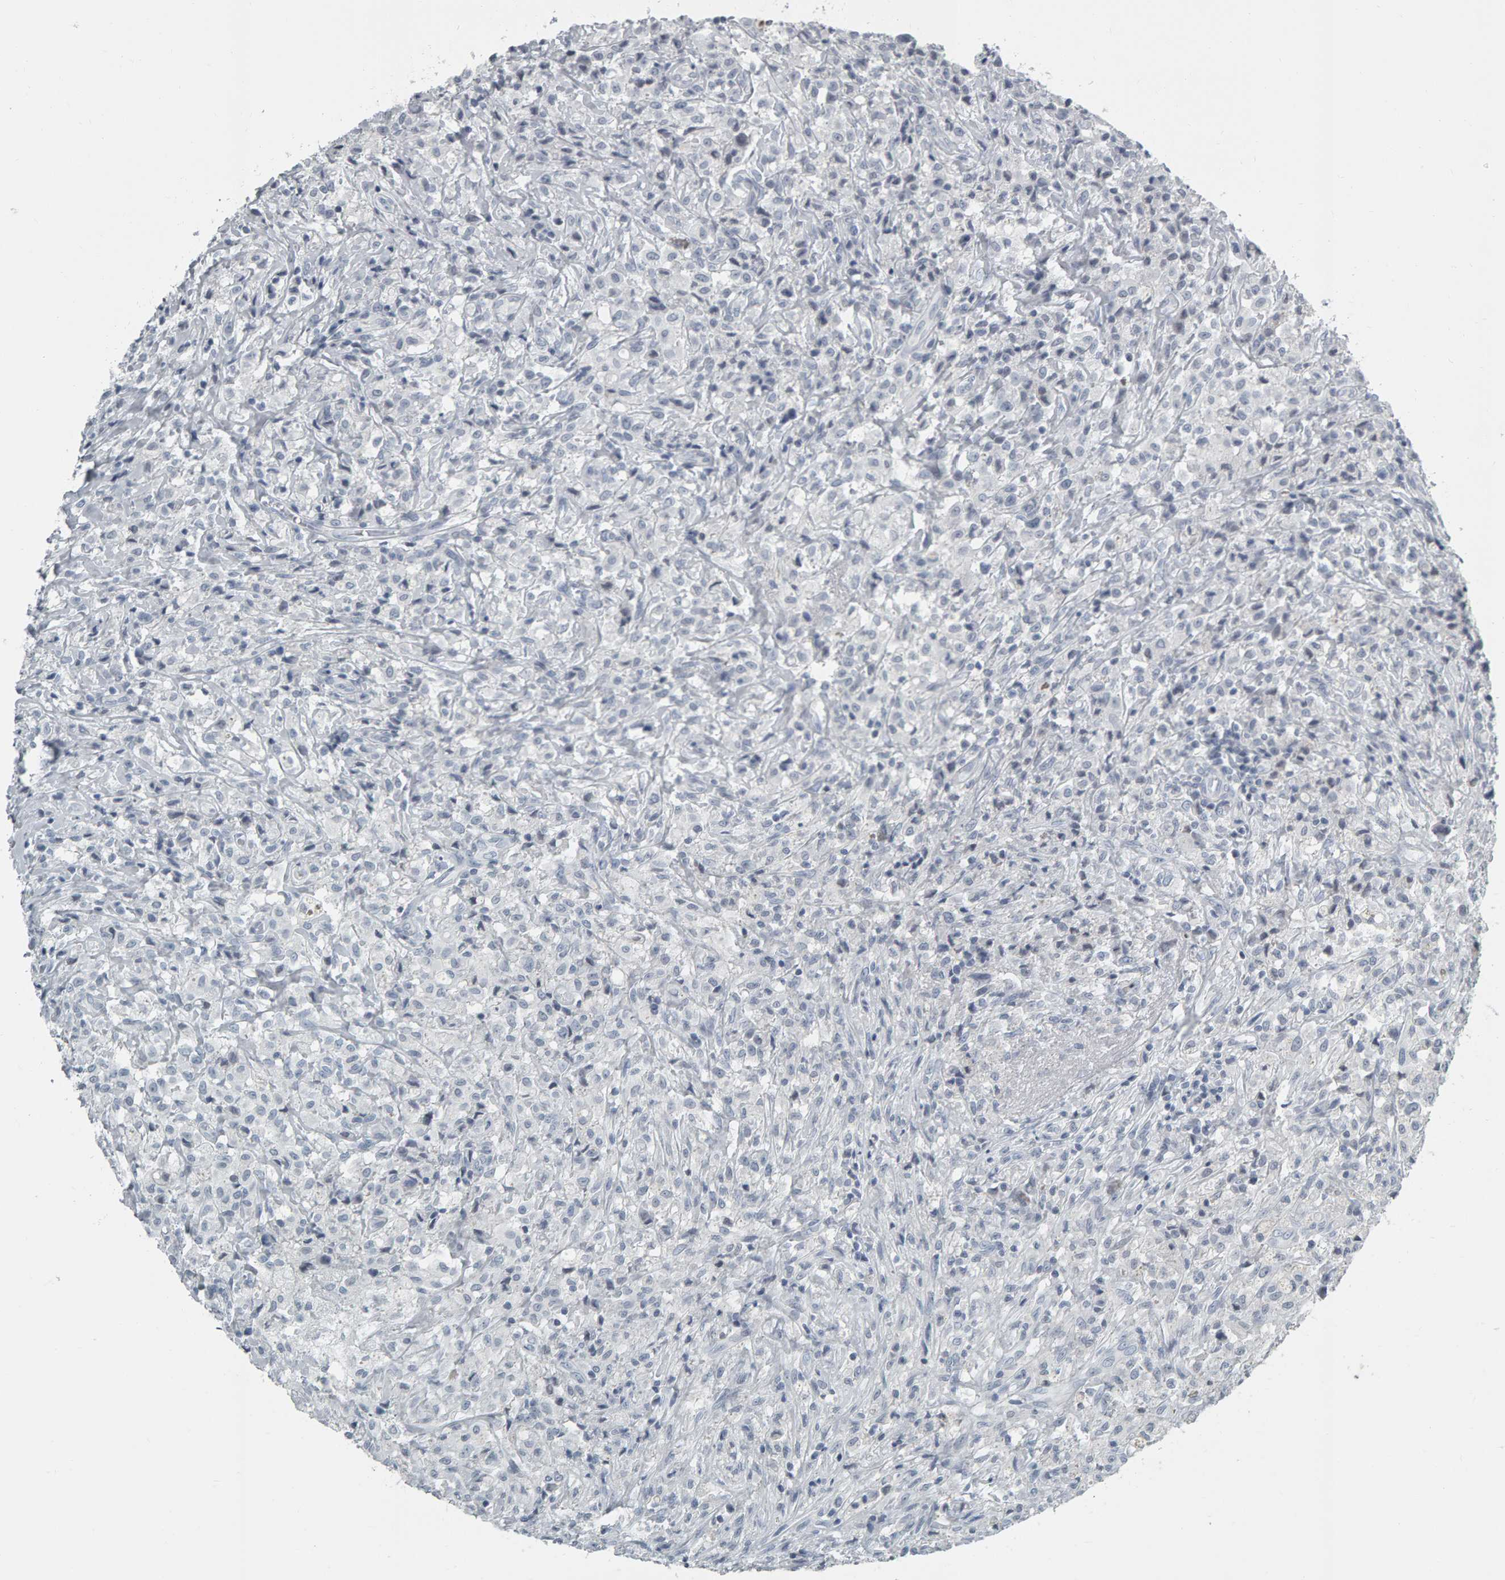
{"staining": {"intensity": "negative", "quantity": "none", "location": "none"}, "tissue": "testis cancer", "cell_type": "Tumor cells", "image_type": "cancer", "snomed": [{"axis": "morphology", "description": "Carcinoma, Embryonal, NOS"}, {"axis": "topography", "description": "Testis"}], "caption": "Tumor cells show no significant staining in embryonal carcinoma (testis).", "gene": "PYY", "patient": {"sex": "male", "age": 2}}